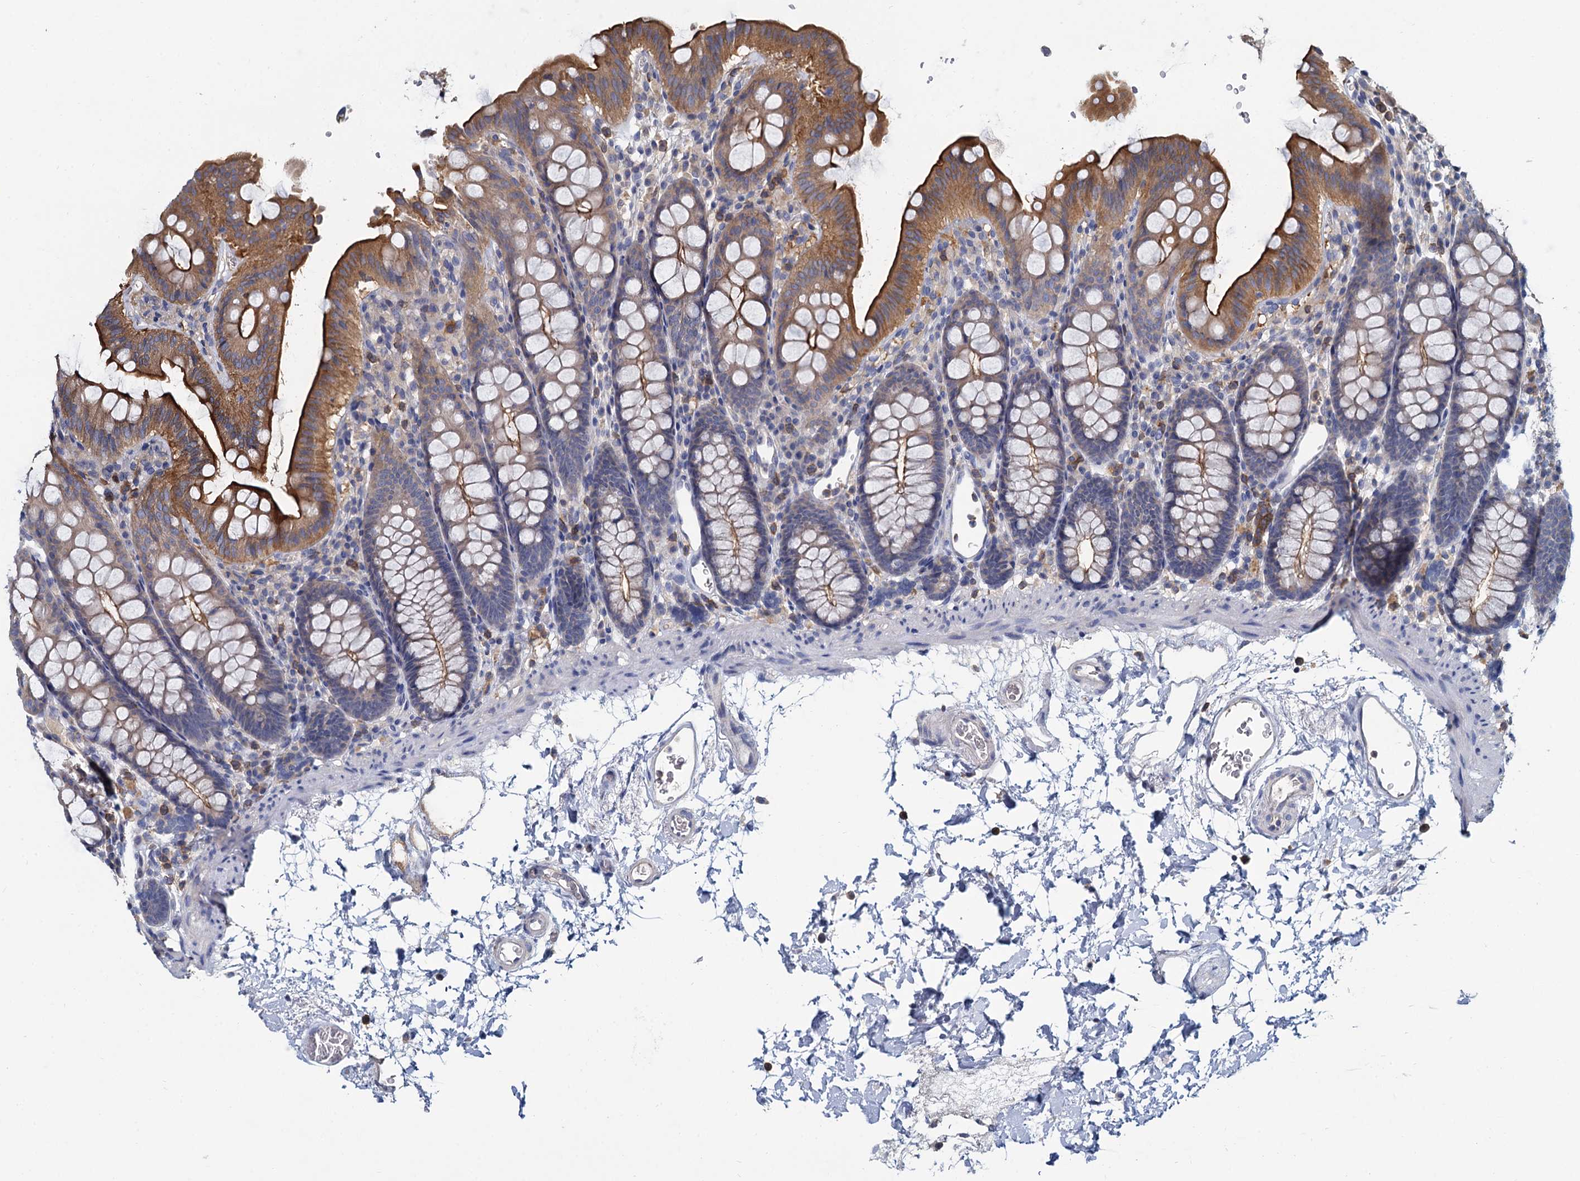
{"staining": {"intensity": "weak", "quantity": "25%-75%", "location": "cytoplasmic/membranous"}, "tissue": "colon", "cell_type": "Endothelial cells", "image_type": "normal", "snomed": [{"axis": "morphology", "description": "Normal tissue, NOS"}, {"axis": "topography", "description": "Colon"}], "caption": "Approximately 25%-75% of endothelial cells in normal colon display weak cytoplasmic/membranous protein positivity as visualized by brown immunohistochemical staining.", "gene": "ACSM3", "patient": {"sex": "male", "age": 75}}